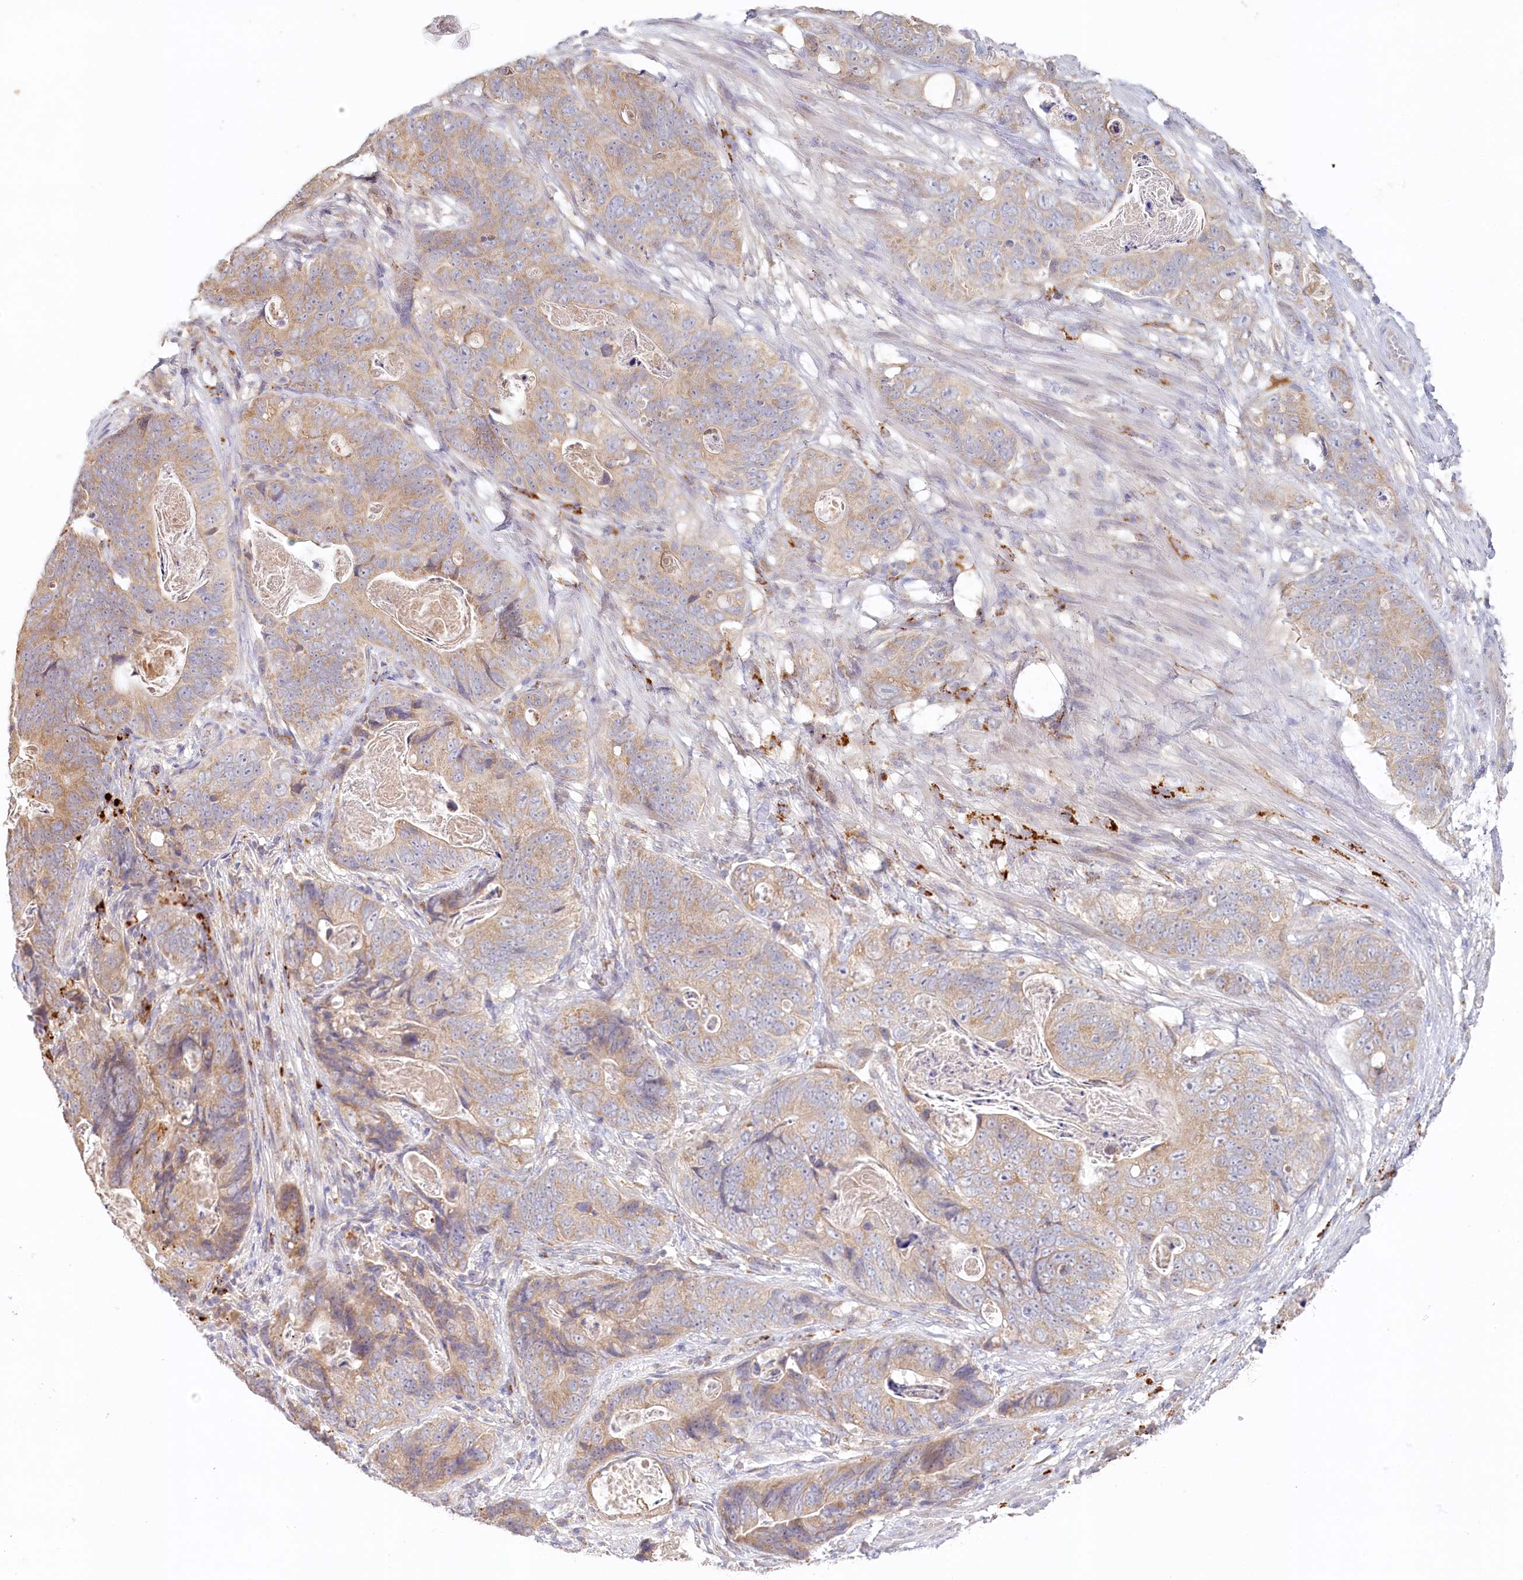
{"staining": {"intensity": "weak", "quantity": "<25%", "location": "cytoplasmic/membranous"}, "tissue": "stomach cancer", "cell_type": "Tumor cells", "image_type": "cancer", "snomed": [{"axis": "morphology", "description": "Normal tissue, NOS"}, {"axis": "morphology", "description": "Adenocarcinoma, NOS"}, {"axis": "topography", "description": "Stomach"}], "caption": "DAB (3,3'-diaminobenzidine) immunohistochemical staining of human adenocarcinoma (stomach) demonstrates no significant expression in tumor cells. The staining was performed using DAB (3,3'-diaminobenzidine) to visualize the protein expression in brown, while the nuclei were stained in blue with hematoxylin (Magnification: 20x).", "gene": "VSIG1", "patient": {"sex": "female", "age": 89}}